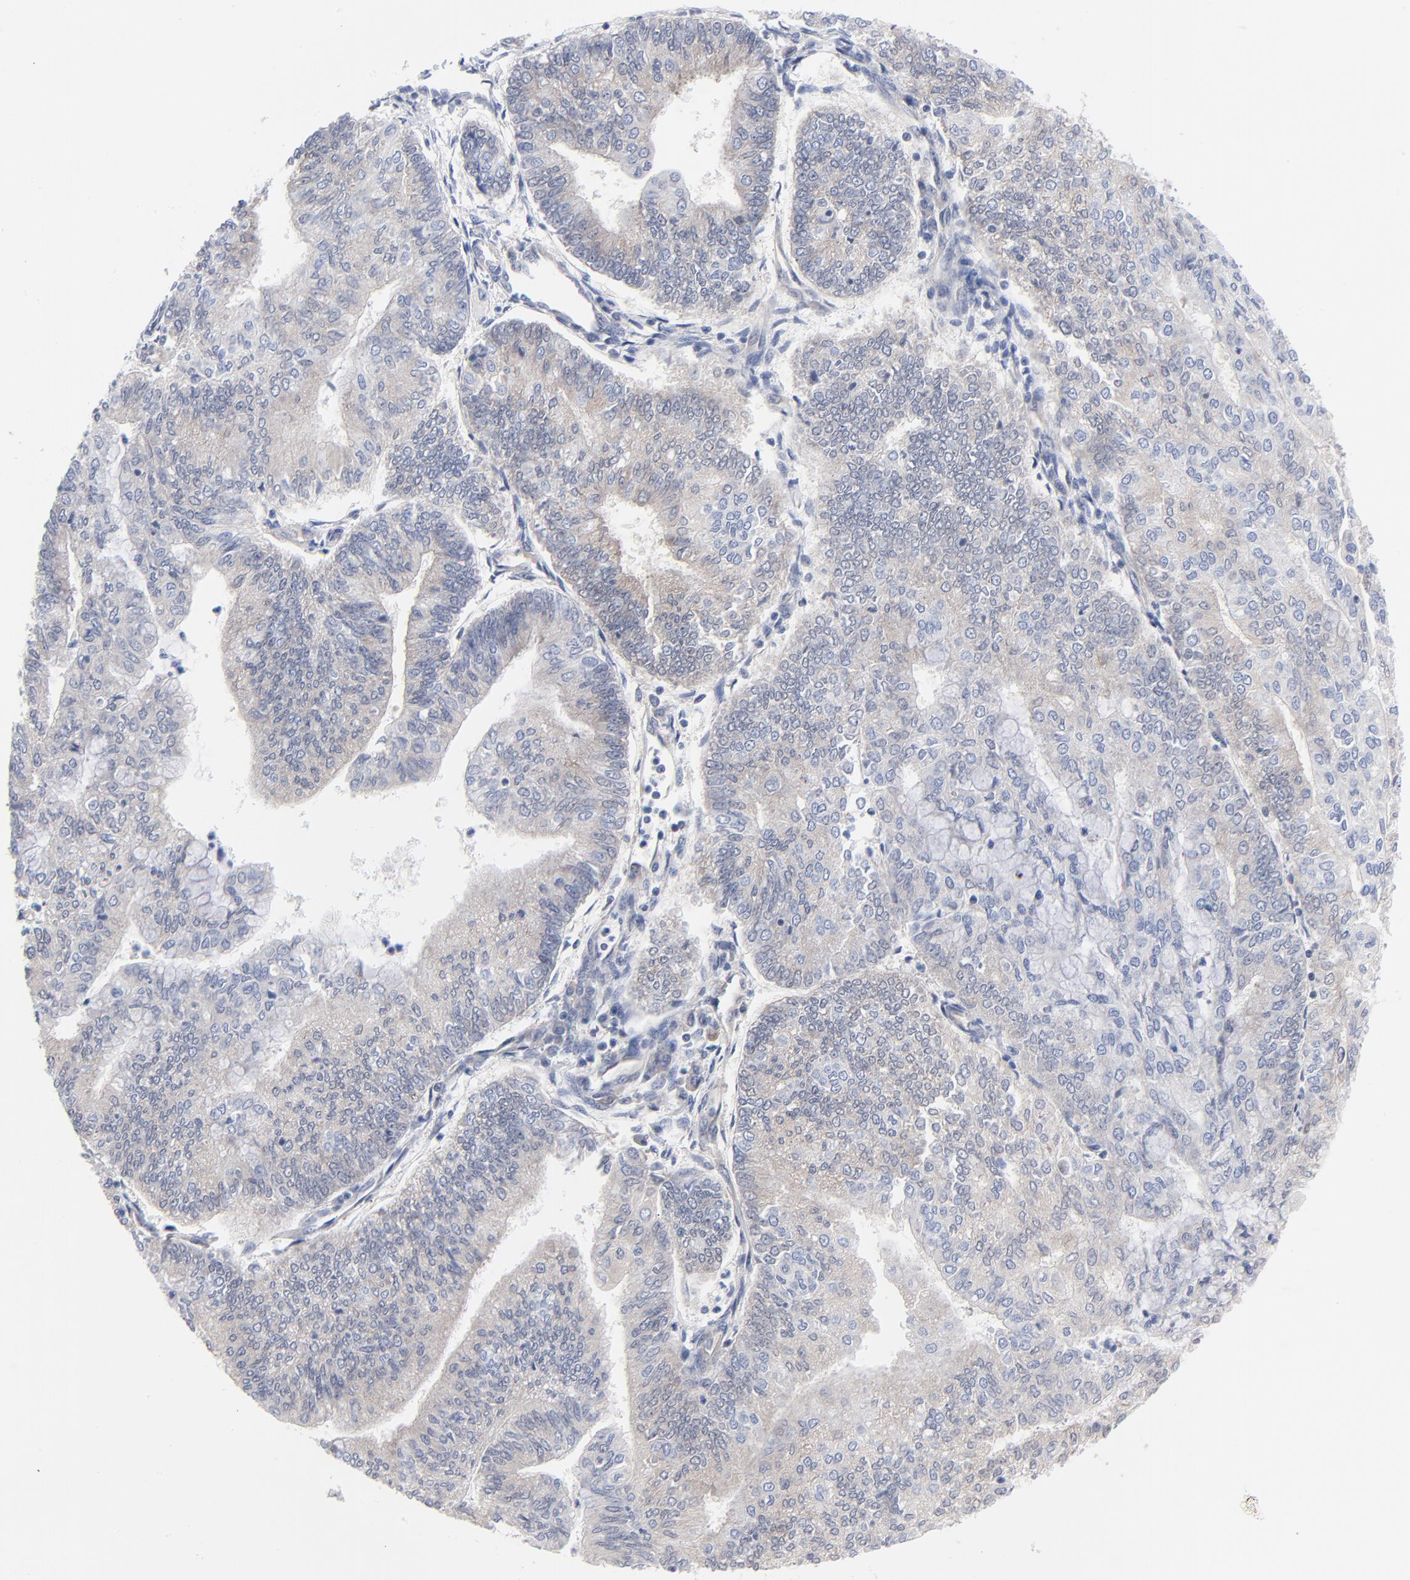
{"staining": {"intensity": "weak", "quantity": "<25%", "location": "cytoplasmic/membranous"}, "tissue": "endometrial cancer", "cell_type": "Tumor cells", "image_type": "cancer", "snomed": [{"axis": "morphology", "description": "Adenocarcinoma, NOS"}, {"axis": "topography", "description": "Endometrium"}], "caption": "IHC photomicrograph of neoplastic tissue: endometrial cancer stained with DAB (3,3'-diaminobenzidine) exhibits no significant protein staining in tumor cells.", "gene": "RPS6KB1", "patient": {"sex": "female", "age": 59}}